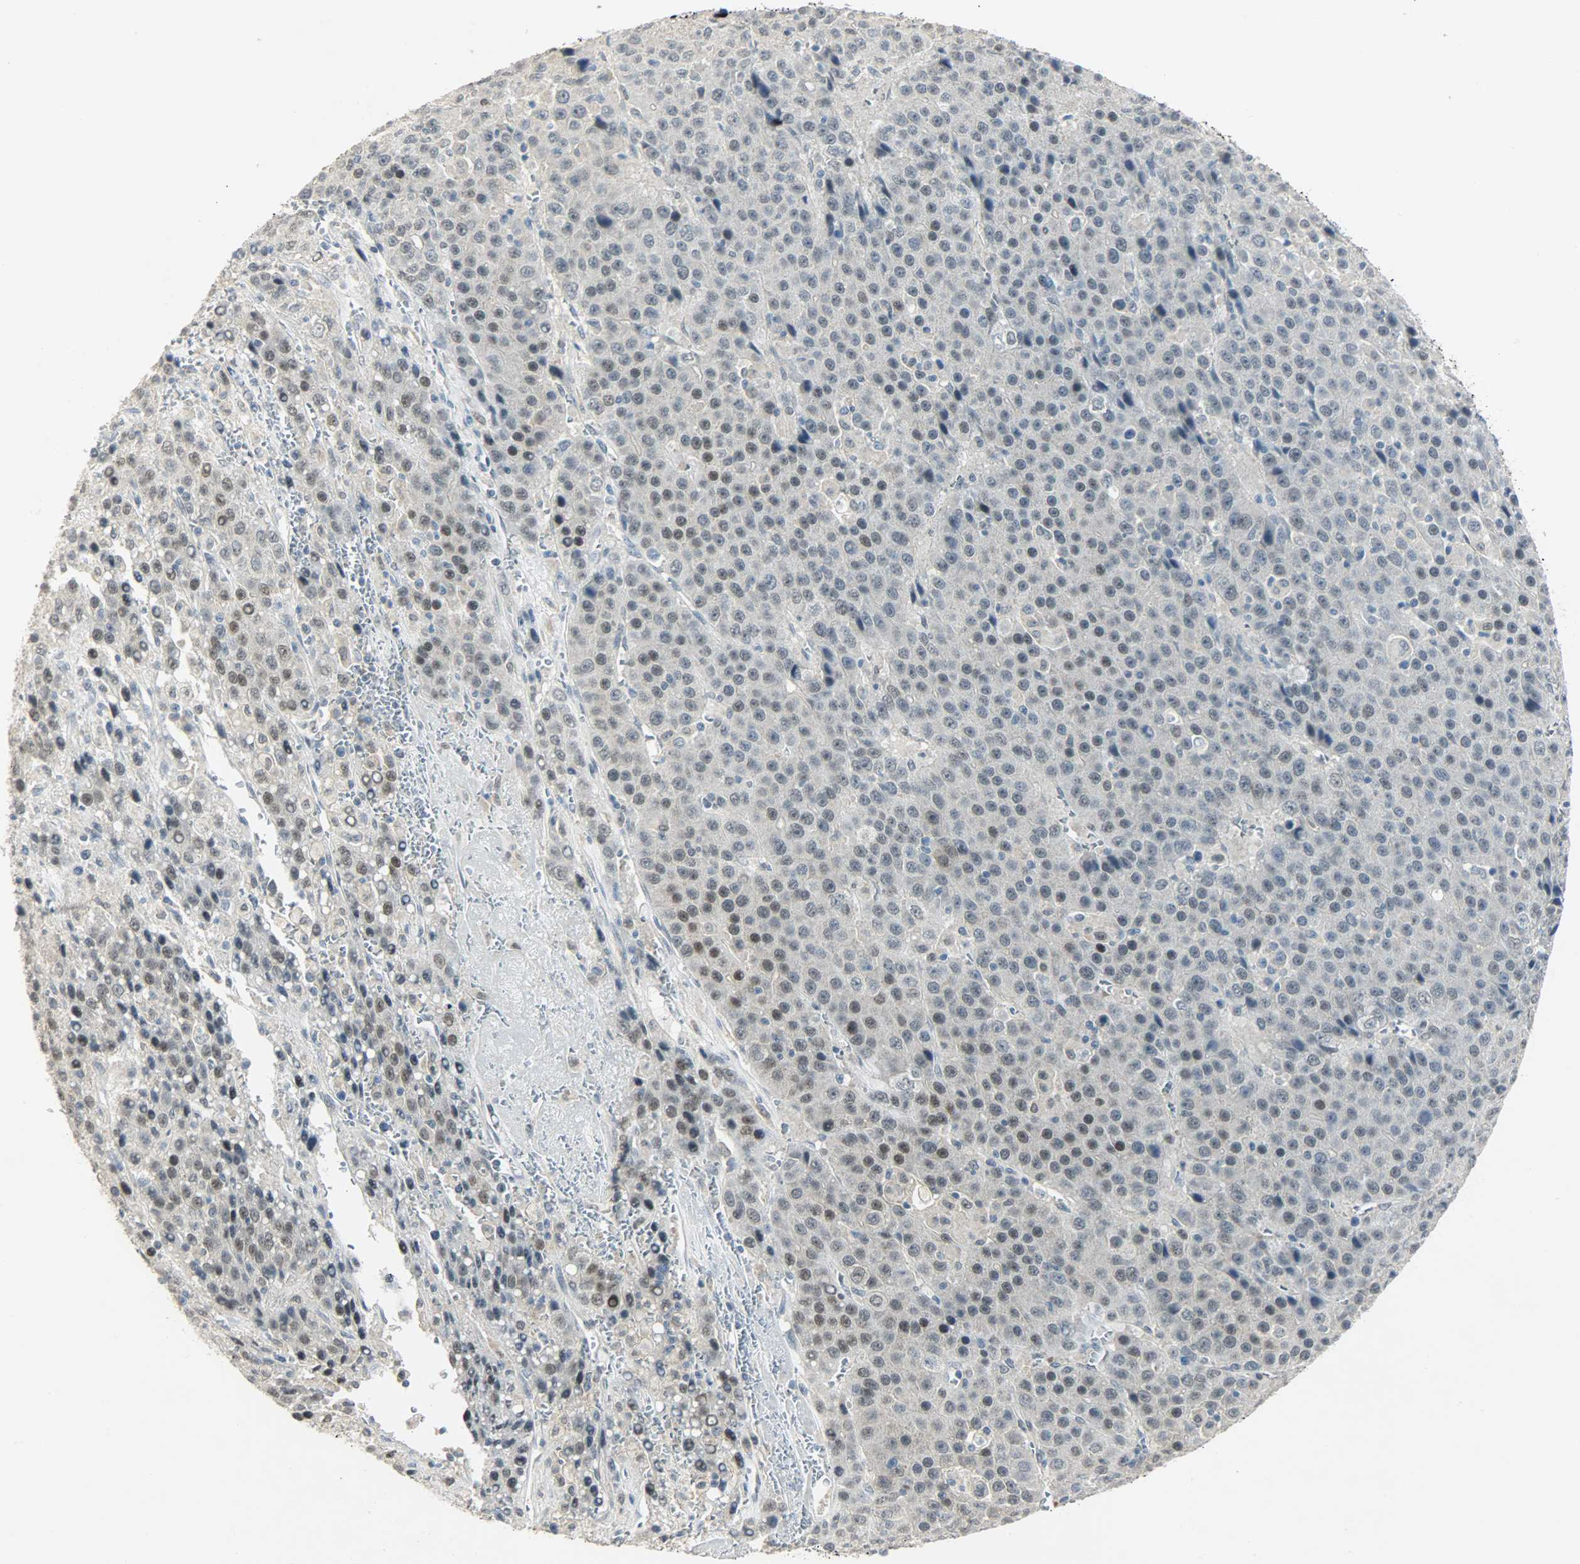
{"staining": {"intensity": "weak", "quantity": "<25%", "location": "nuclear"}, "tissue": "liver cancer", "cell_type": "Tumor cells", "image_type": "cancer", "snomed": [{"axis": "morphology", "description": "Carcinoma, Hepatocellular, NOS"}, {"axis": "topography", "description": "Liver"}], "caption": "Tumor cells are negative for brown protein staining in liver hepatocellular carcinoma.", "gene": "PPARG", "patient": {"sex": "female", "age": 53}}